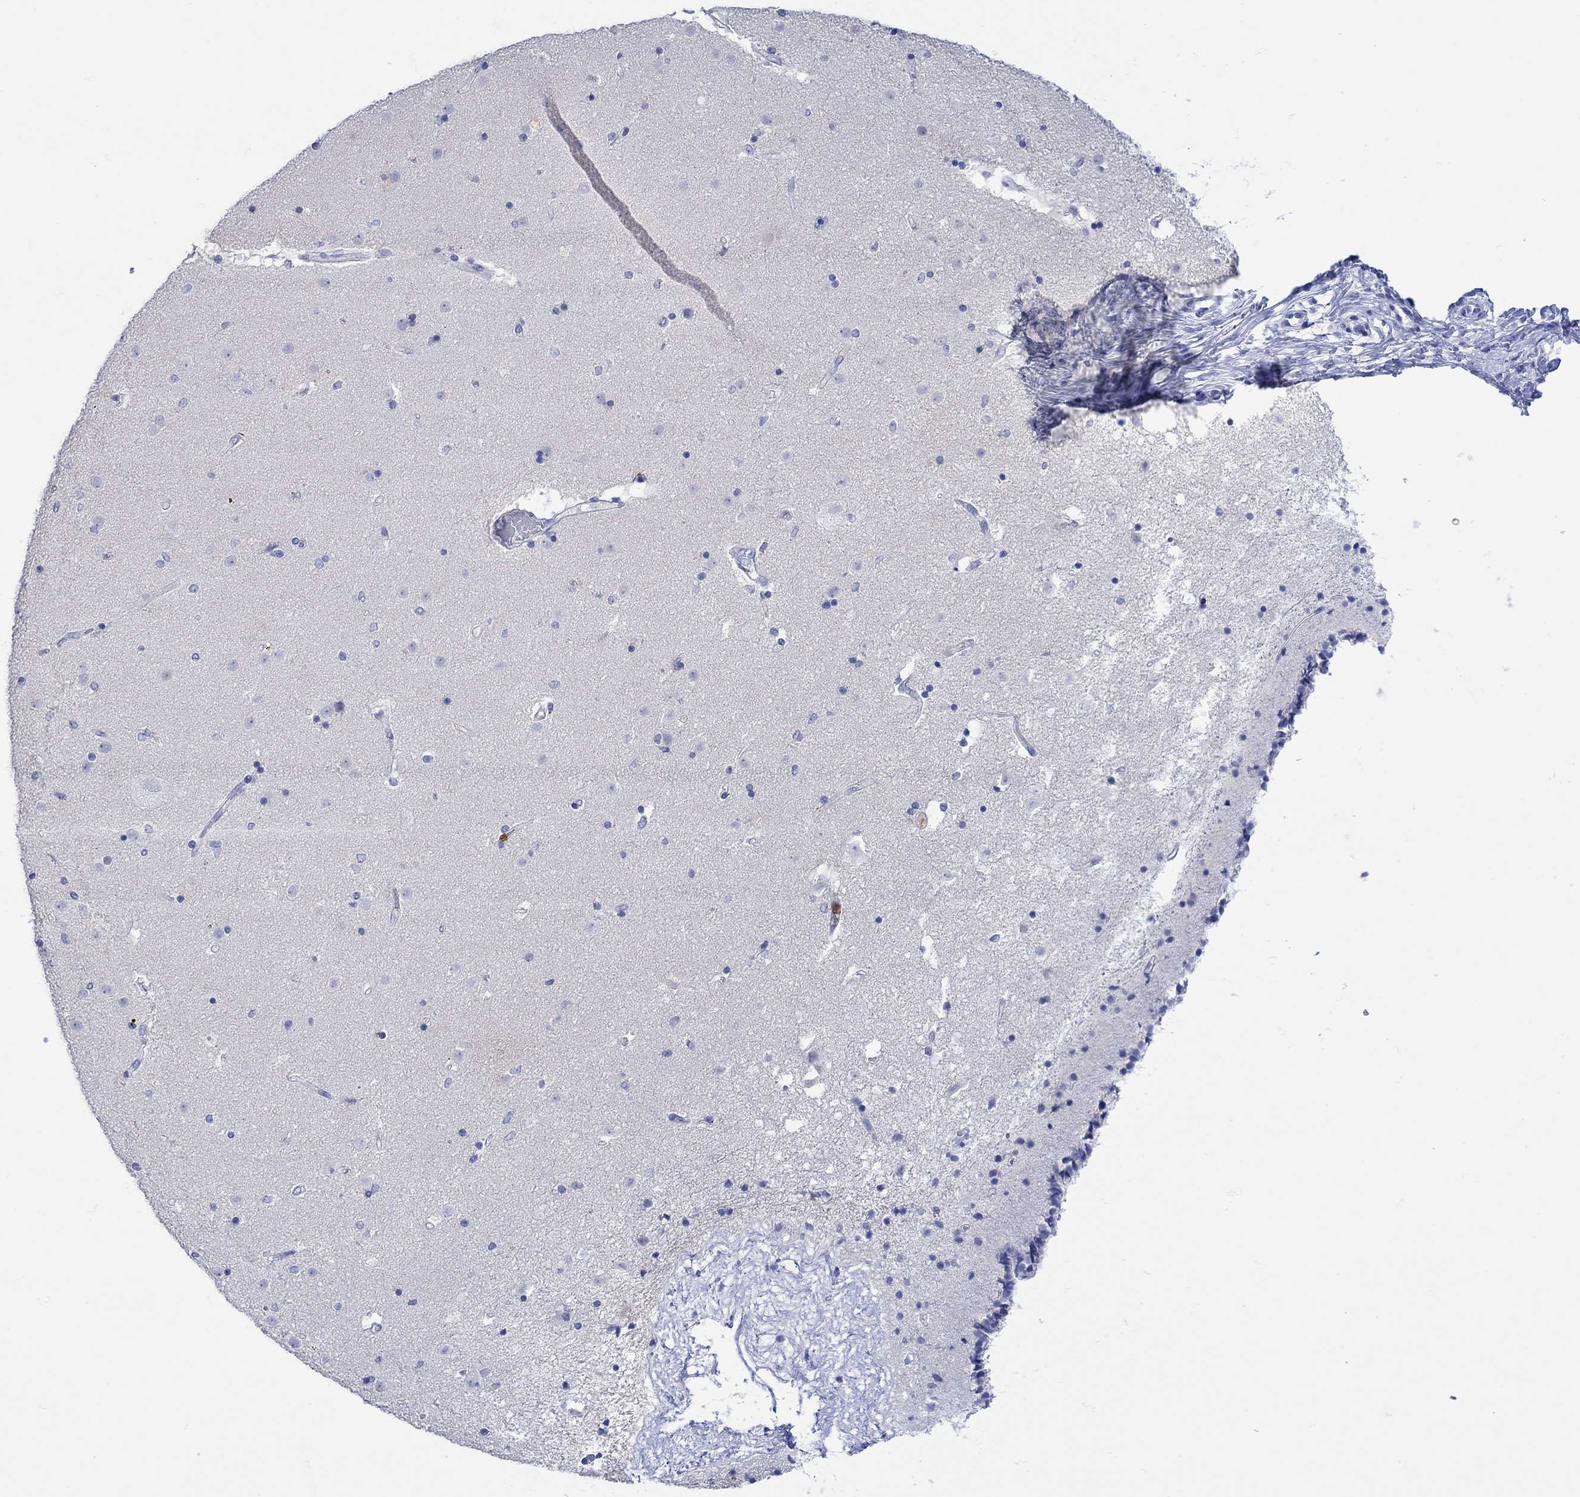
{"staining": {"intensity": "negative", "quantity": "none", "location": "none"}, "tissue": "caudate", "cell_type": "Glial cells", "image_type": "normal", "snomed": [{"axis": "morphology", "description": "Normal tissue, NOS"}, {"axis": "topography", "description": "Lateral ventricle wall"}], "caption": "Normal caudate was stained to show a protein in brown. There is no significant positivity in glial cells.", "gene": "LINGO3", "patient": {"sex": "female", "age": 71}}